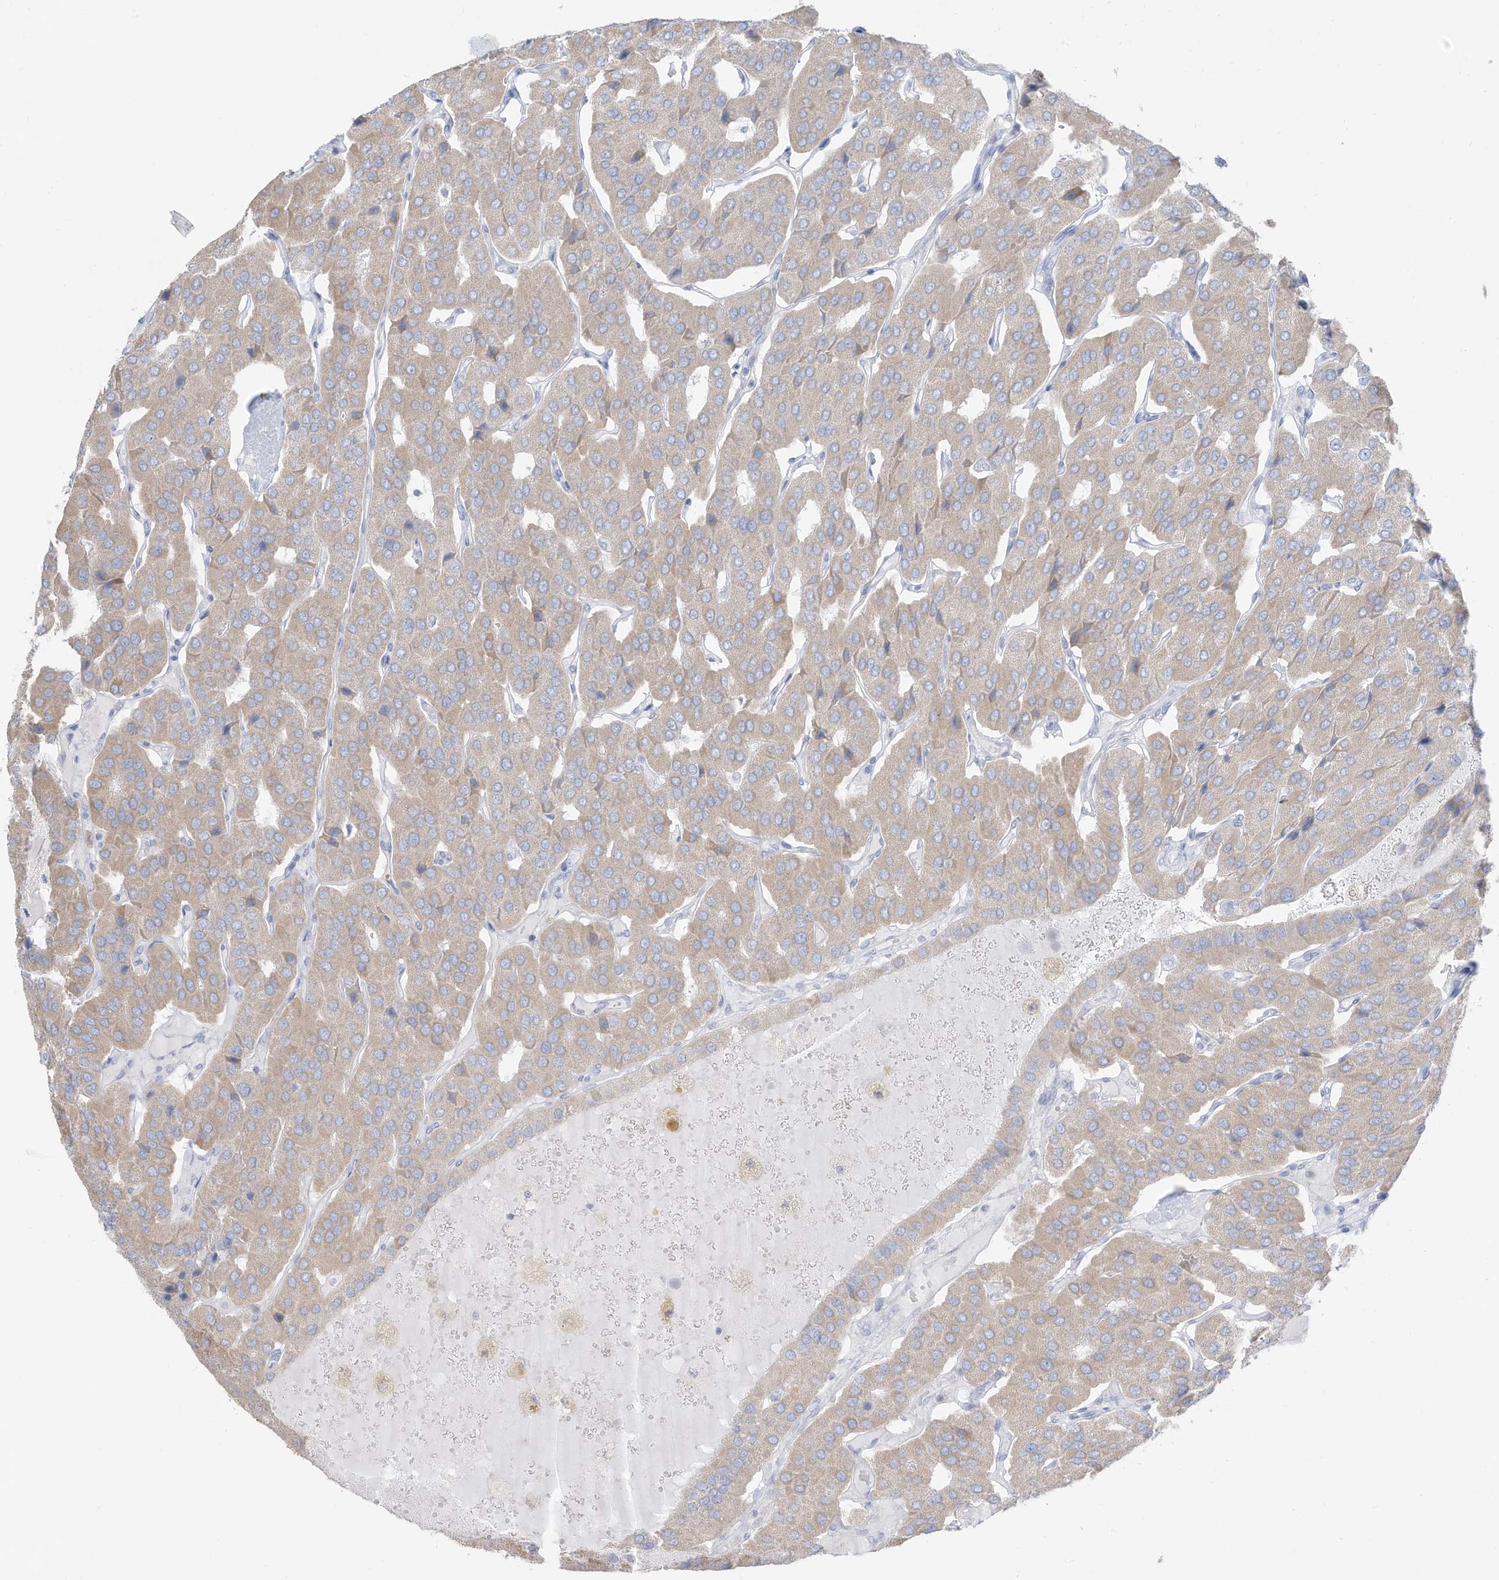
{"staining": {"intensity": "weak", "quantity": ">75%", "location": "cytoplasmic/membranous"}, "tissue": "parathyroid gland", "cell_type": "Glandular cells", "image_type": "normal", "snomed": [{"axis": "morphology", "description": "Normal tissue, NOS"}, {"axis": "morphology", "description": "Adenoma, NOS"}, {"axis": "topography", "description": "Parathyroid gland"}], "caption": "Human parathyroid gland stained with a brown dye shows weak cytoplasmic/membranous positive positivity in approximately >75% of glandular cells.", "gene": "OGT", "patient": {"sex": "female", "age": 86}}